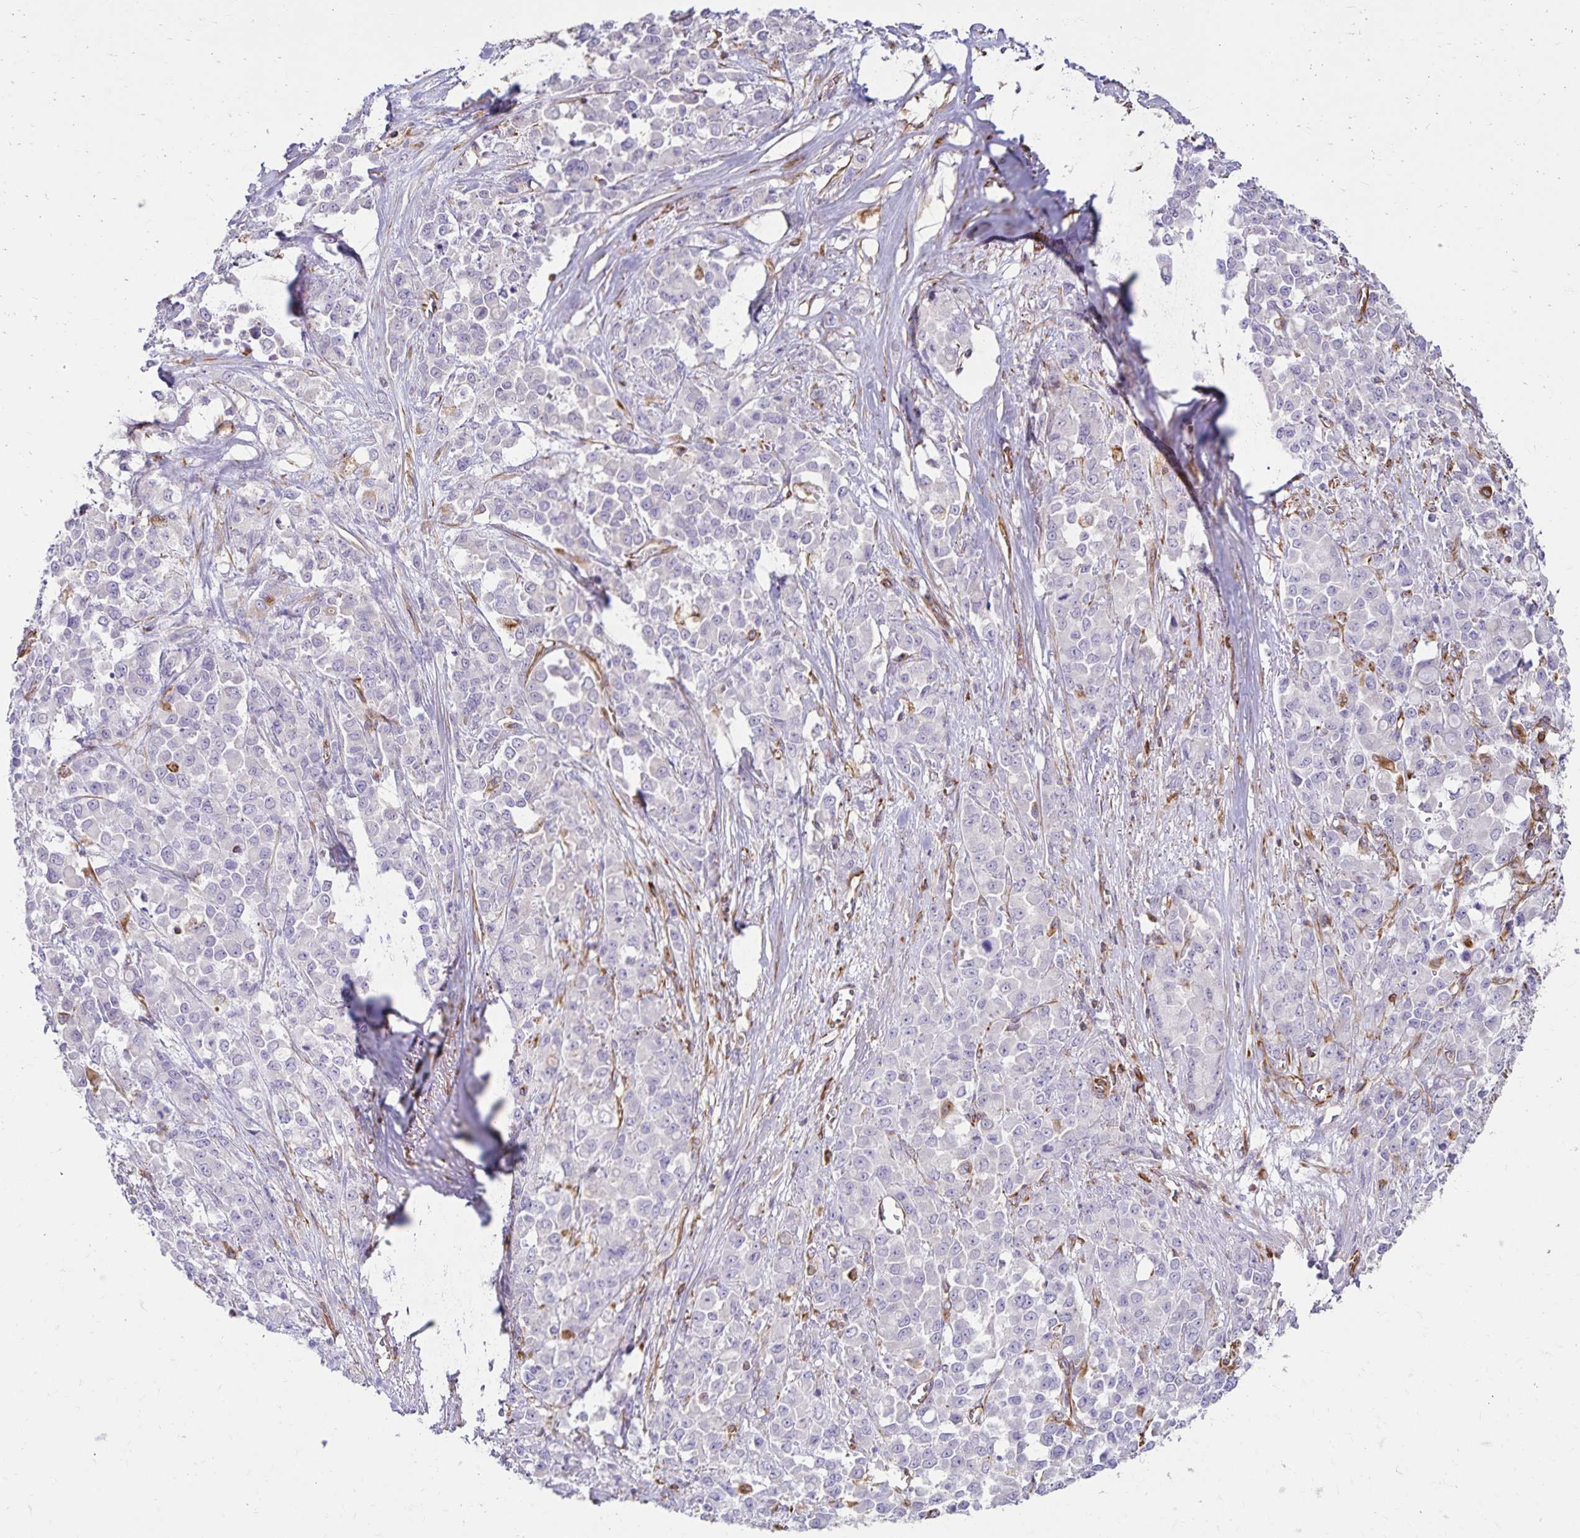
{"staining": {"intensity": "negative", "quantity": "none", "location": "none"}, "tissue": "stomach cancer", "cell_type": "Tumor cells", "image_type": "cancer", "snomed": [{"axis": "morphology", "description": "Adenocarcinoma, NOS"}, {"axis": "topography", "description": "Stomach"}], "caption": "This is an immunohistochemistry histopathology image of human stomach adenocarcinoma. There is no positivity in tumor cells.", "gene": "TRPV6", "patient": {"sex": "female", "age": 76}}